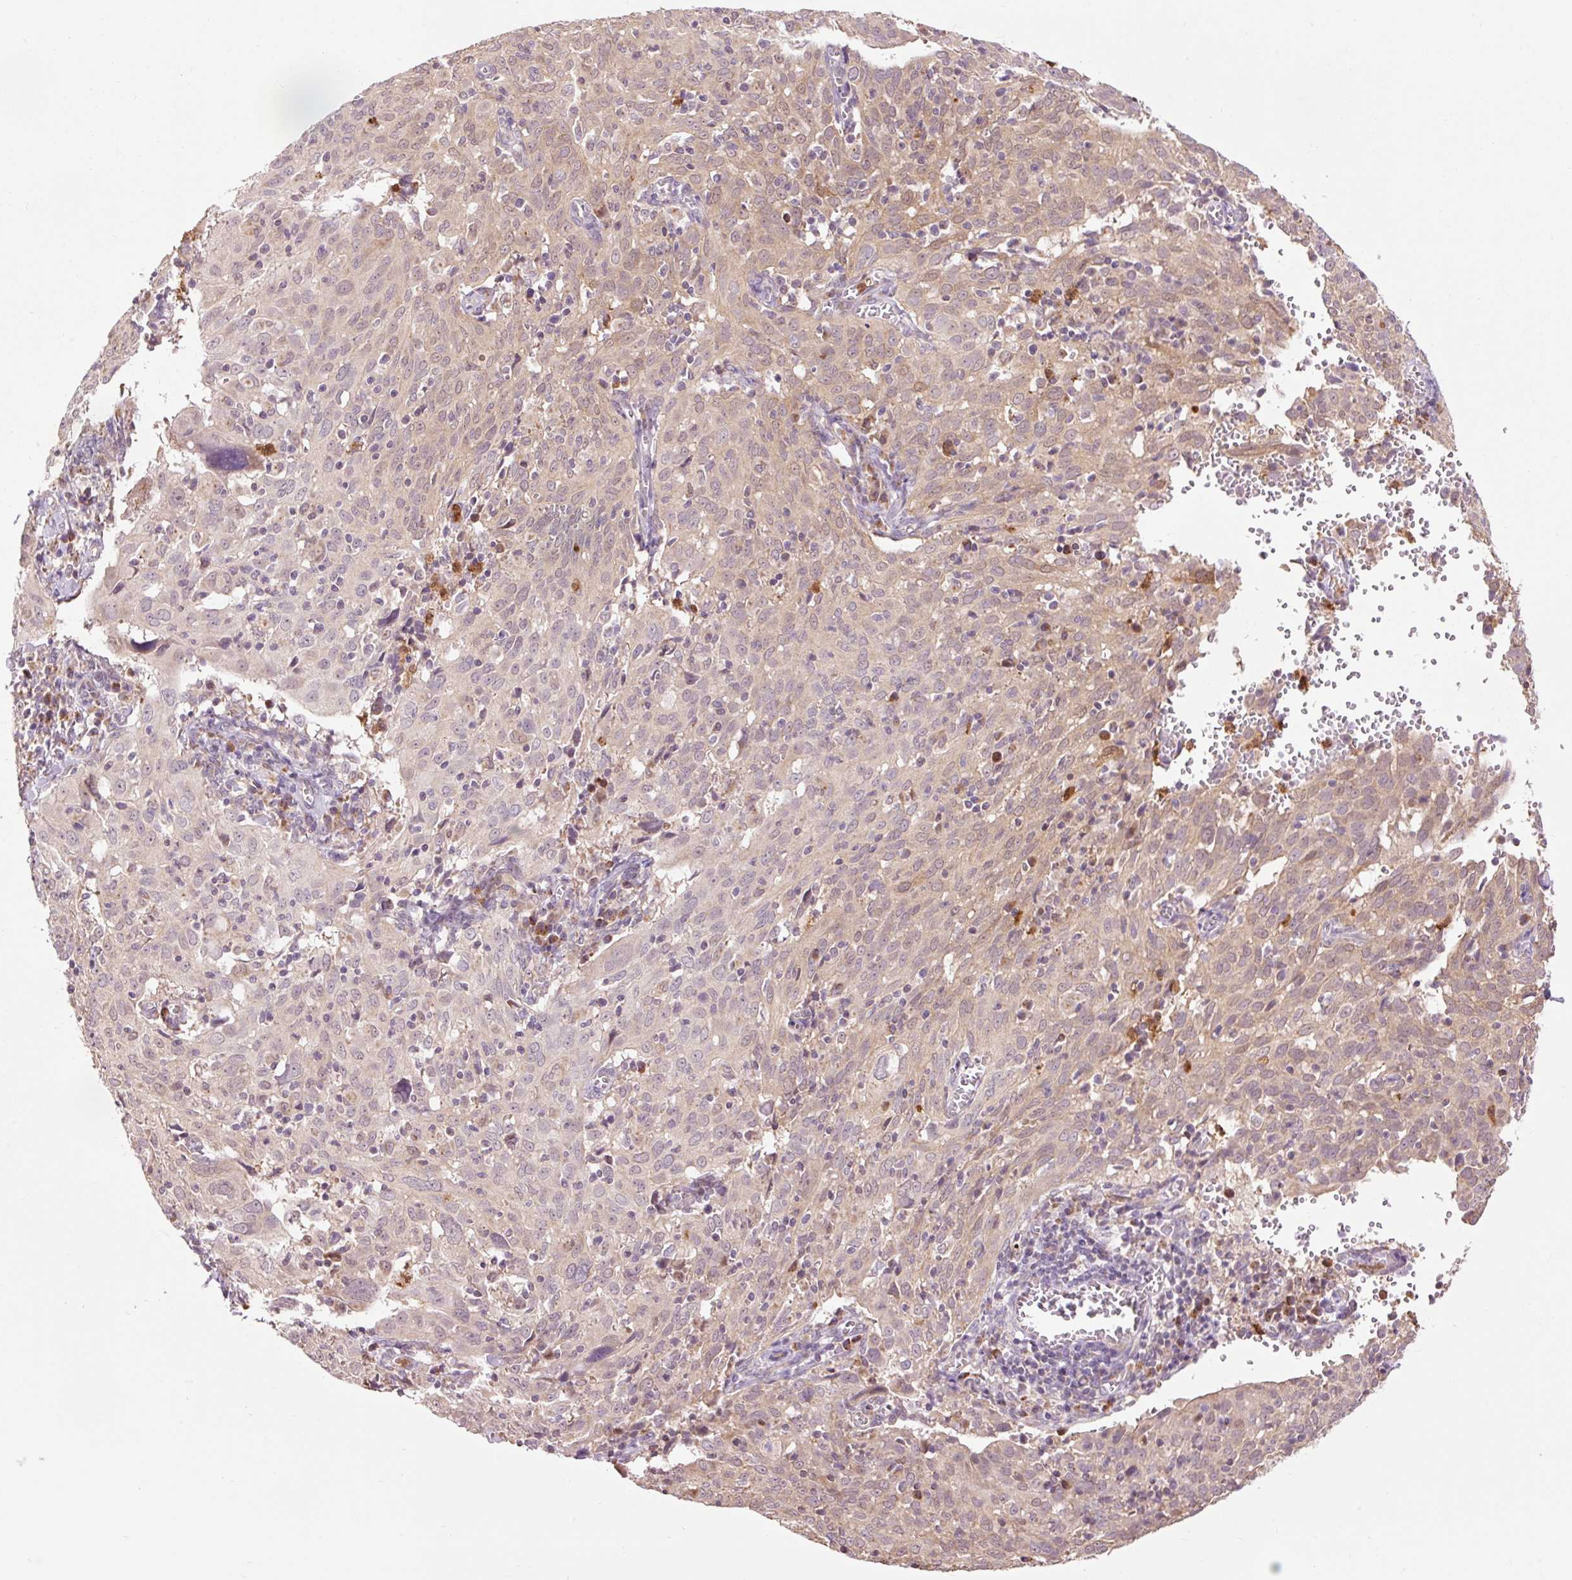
{"staining": {"intensity": "weak", "quantity": ">75%", "location": "cytoplasmic/membranous"}, "tissue": "cervical cancer", "cell_type": "Tumor cells", "image_type": "cancer", "snomed": [{"axis": "morphology", "description": "Squamous cell carcinoma, NOS"}, {"axis": "topography", "description": "Cervix"}], "caption": "Immunohistochemical staining of human squamous cell carcinoma (cervical) reveals low levels of weak cytoplasmic/membranous expression in approximately >75% of tumor cells.", "gene": "PRDX5", "patient": {"sex": "female", "age": 31}}